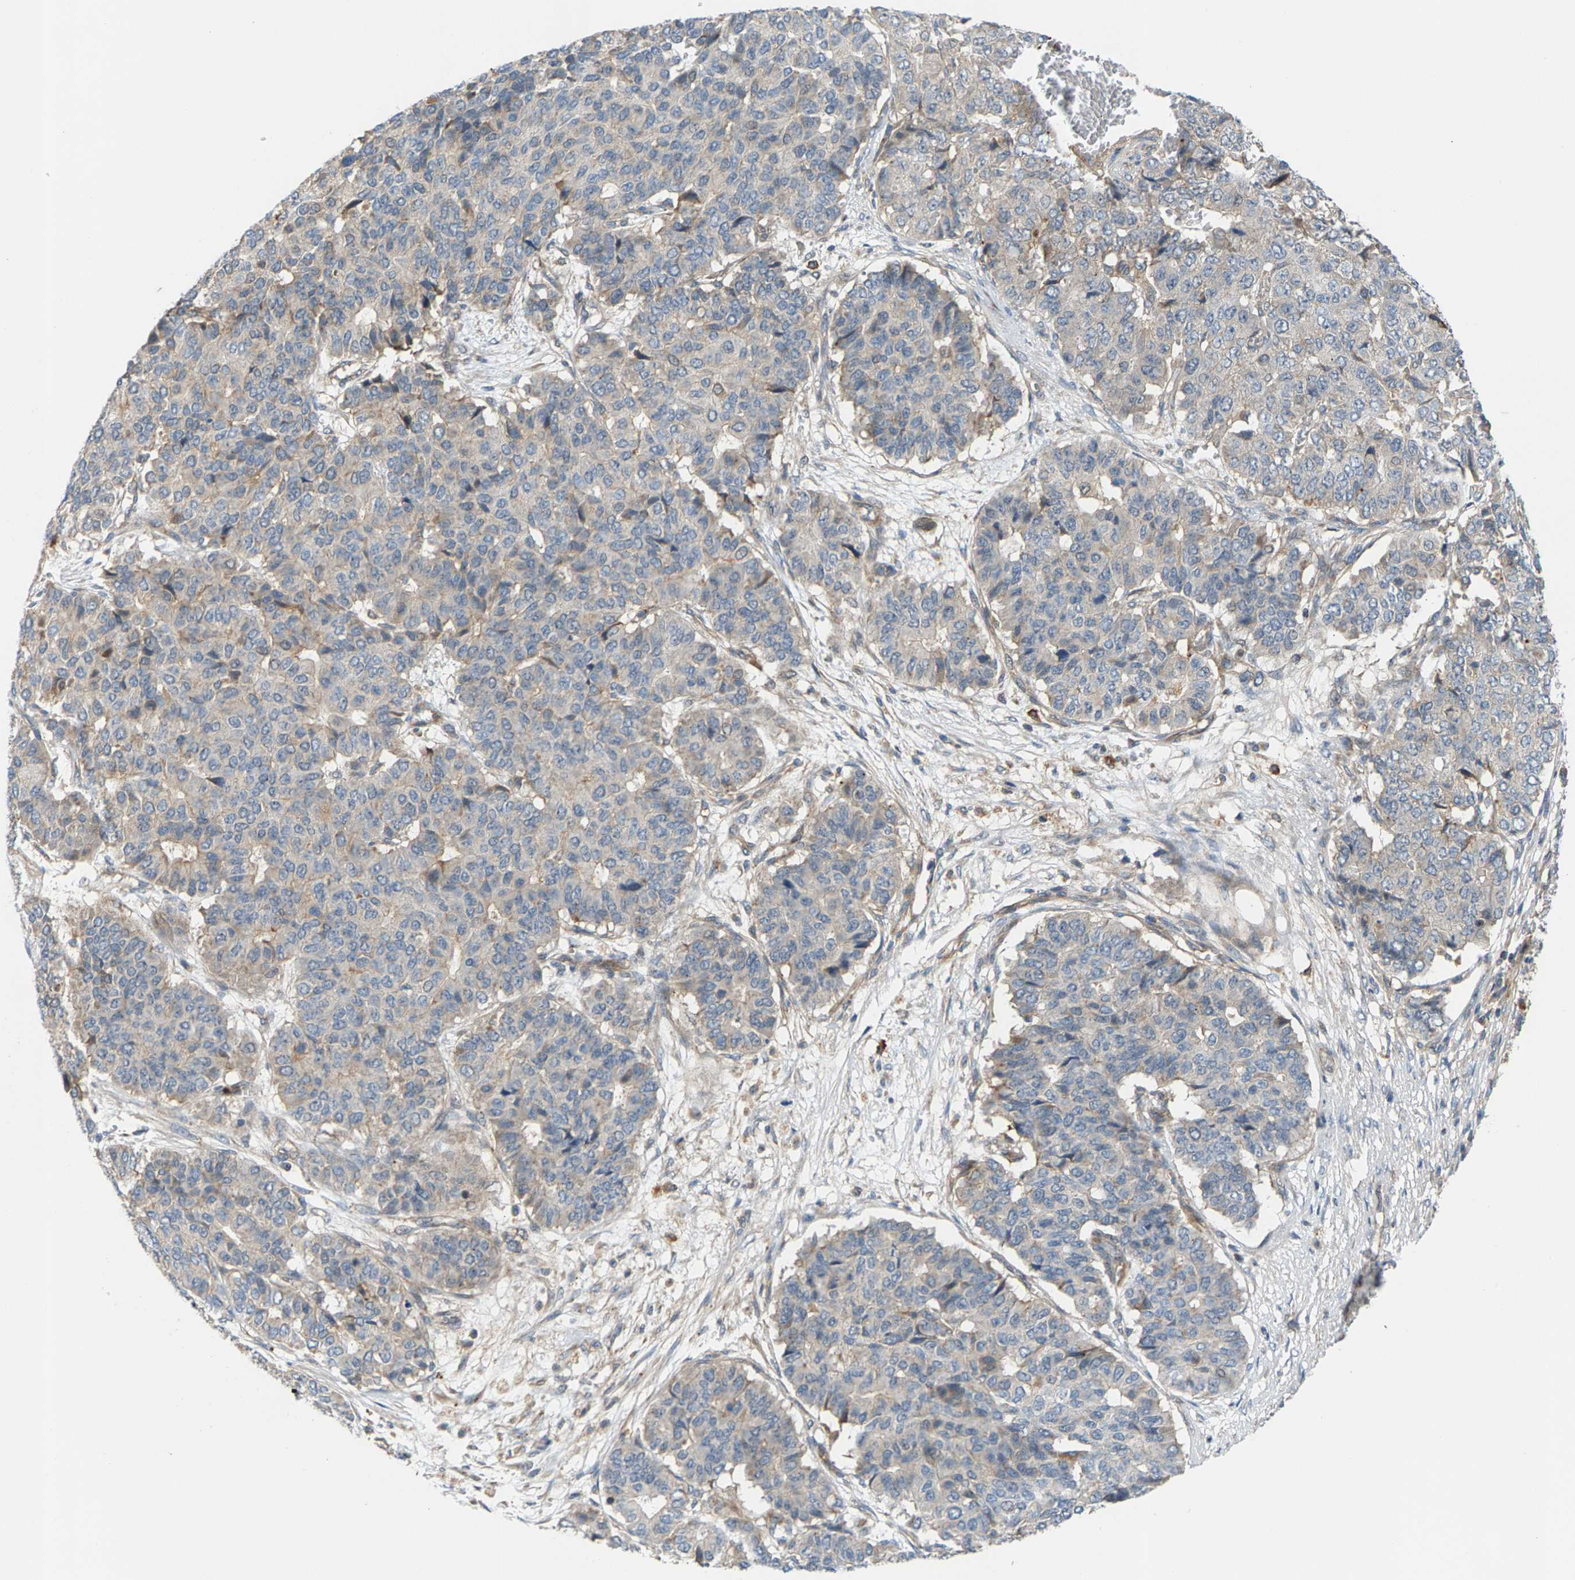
{"staining": {"intensity": "weak", "quantity": "<25%", "location": "cytoplasmic/membranous"}, "tissue": "pancreatic cancer", "cell_type": "Tumor cells", "image_type": "cancer", "snomed": [{"axis": "morphology", "description": "Adenocarcinoma, NOS"}, {"axis": "topography", "description": "Pancreas"}], "caption": "The histopathology image exhibits no staining of tumor cells in pancreatic cancer. Nuclei are stained in blue.", "gene": "PDCL", "patient": {"sex": "male", "age": 50}}